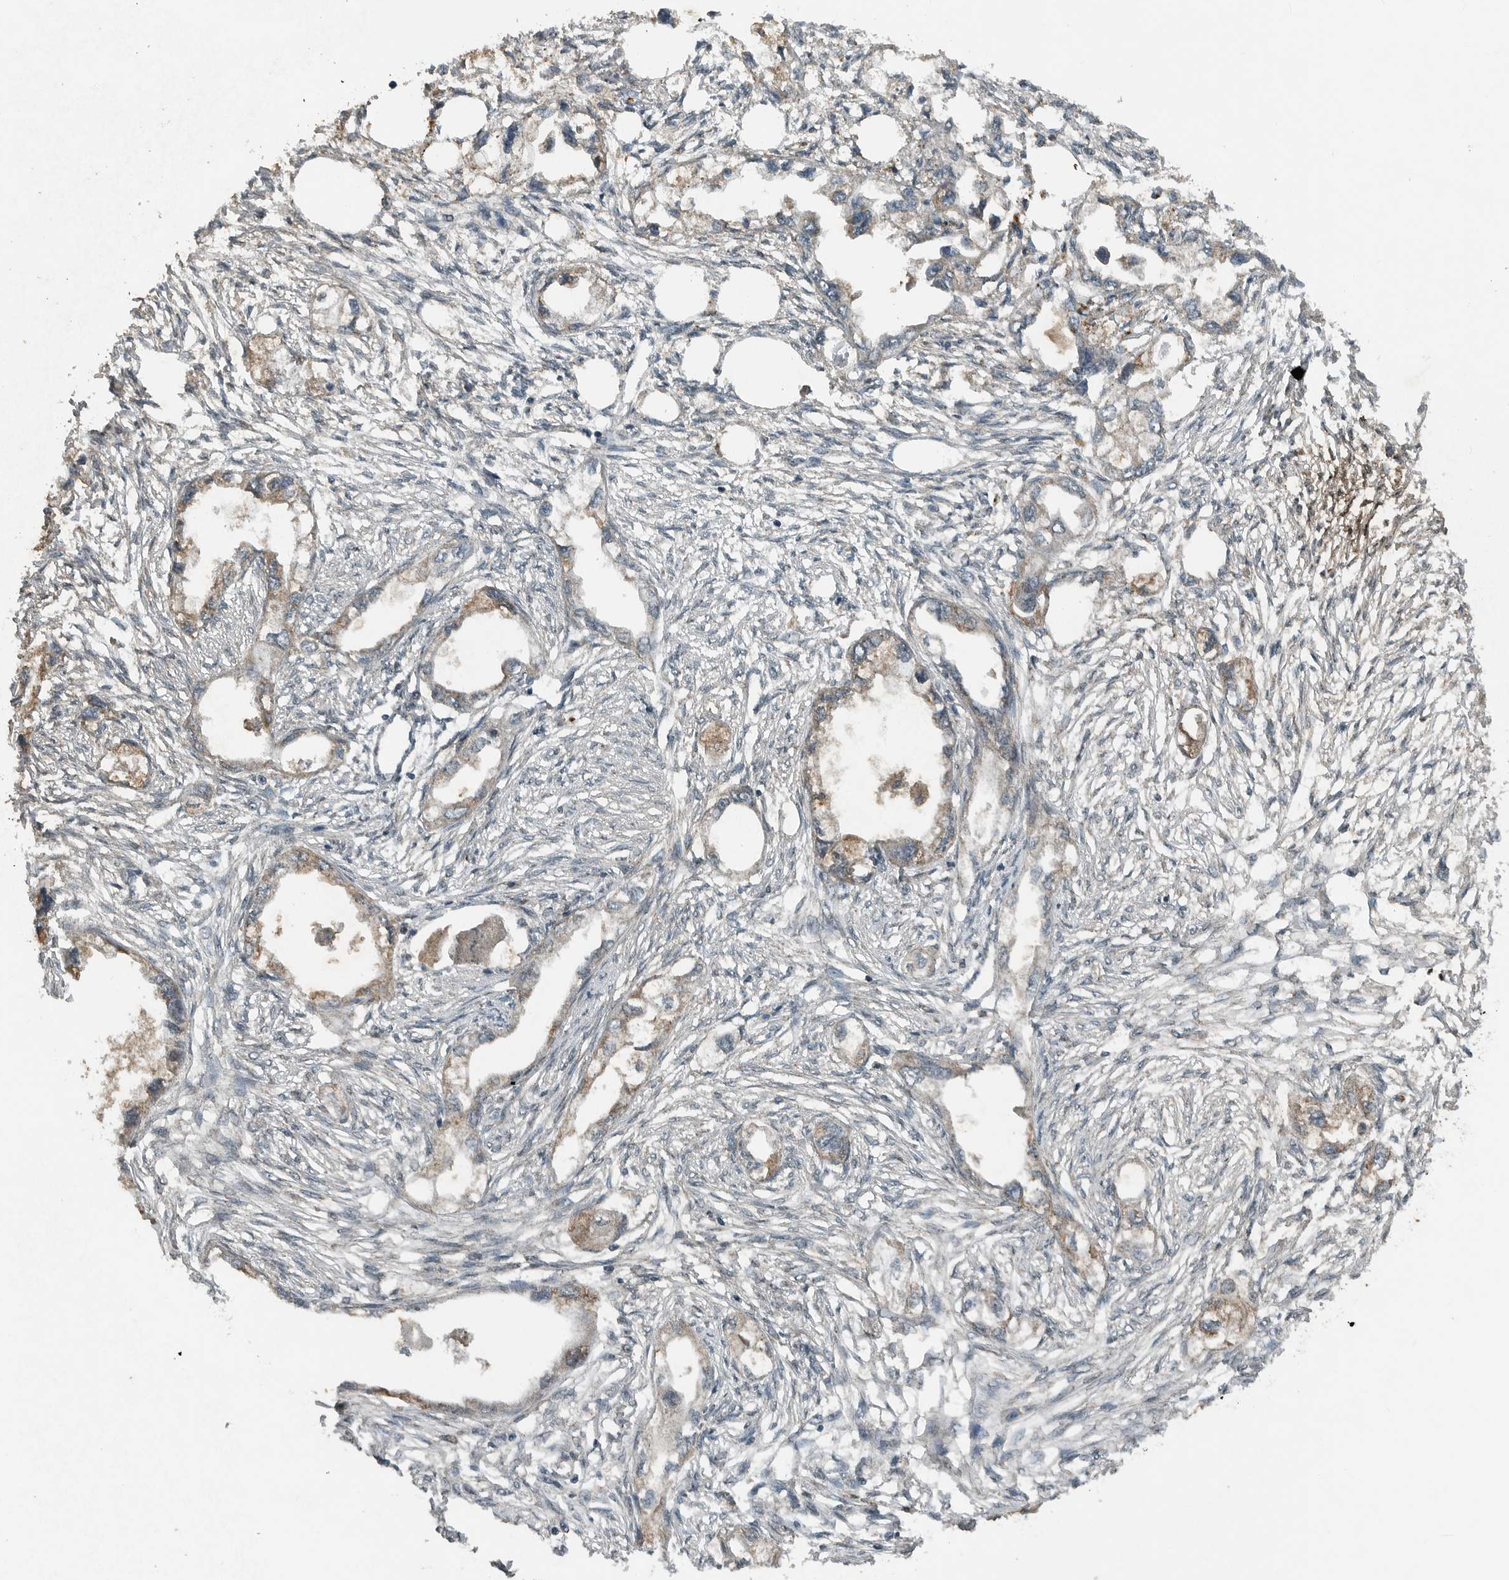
{"staining": {"intensity": "weak", "quantity": "25%-75%", "location": "cytoplasmic/membranous"}, "tissue": "endometrial cancer", "cell_type": "Tumor cells", "image_type": "cancer", "snomed": [{"axis": "morphology", "description": "Adenocarcinoma, NOS"}, {"axis": "morphology", "description": "Adenocarcinoma, metastatic, NOS"}, {"axis": "topography", "description": "Adipose tissue"}, {"axis": "topography", "description": "Endometrium"}], "caption": "Human metastatic adenocarcinoma (endometrial) stained for a protein (brown) displays weak cytoplasmic/membranous positive positivity in about 25%-75% of tumor cells.", "gene": "IL6ST", "patient": {"sex": "female", "age": 67}}